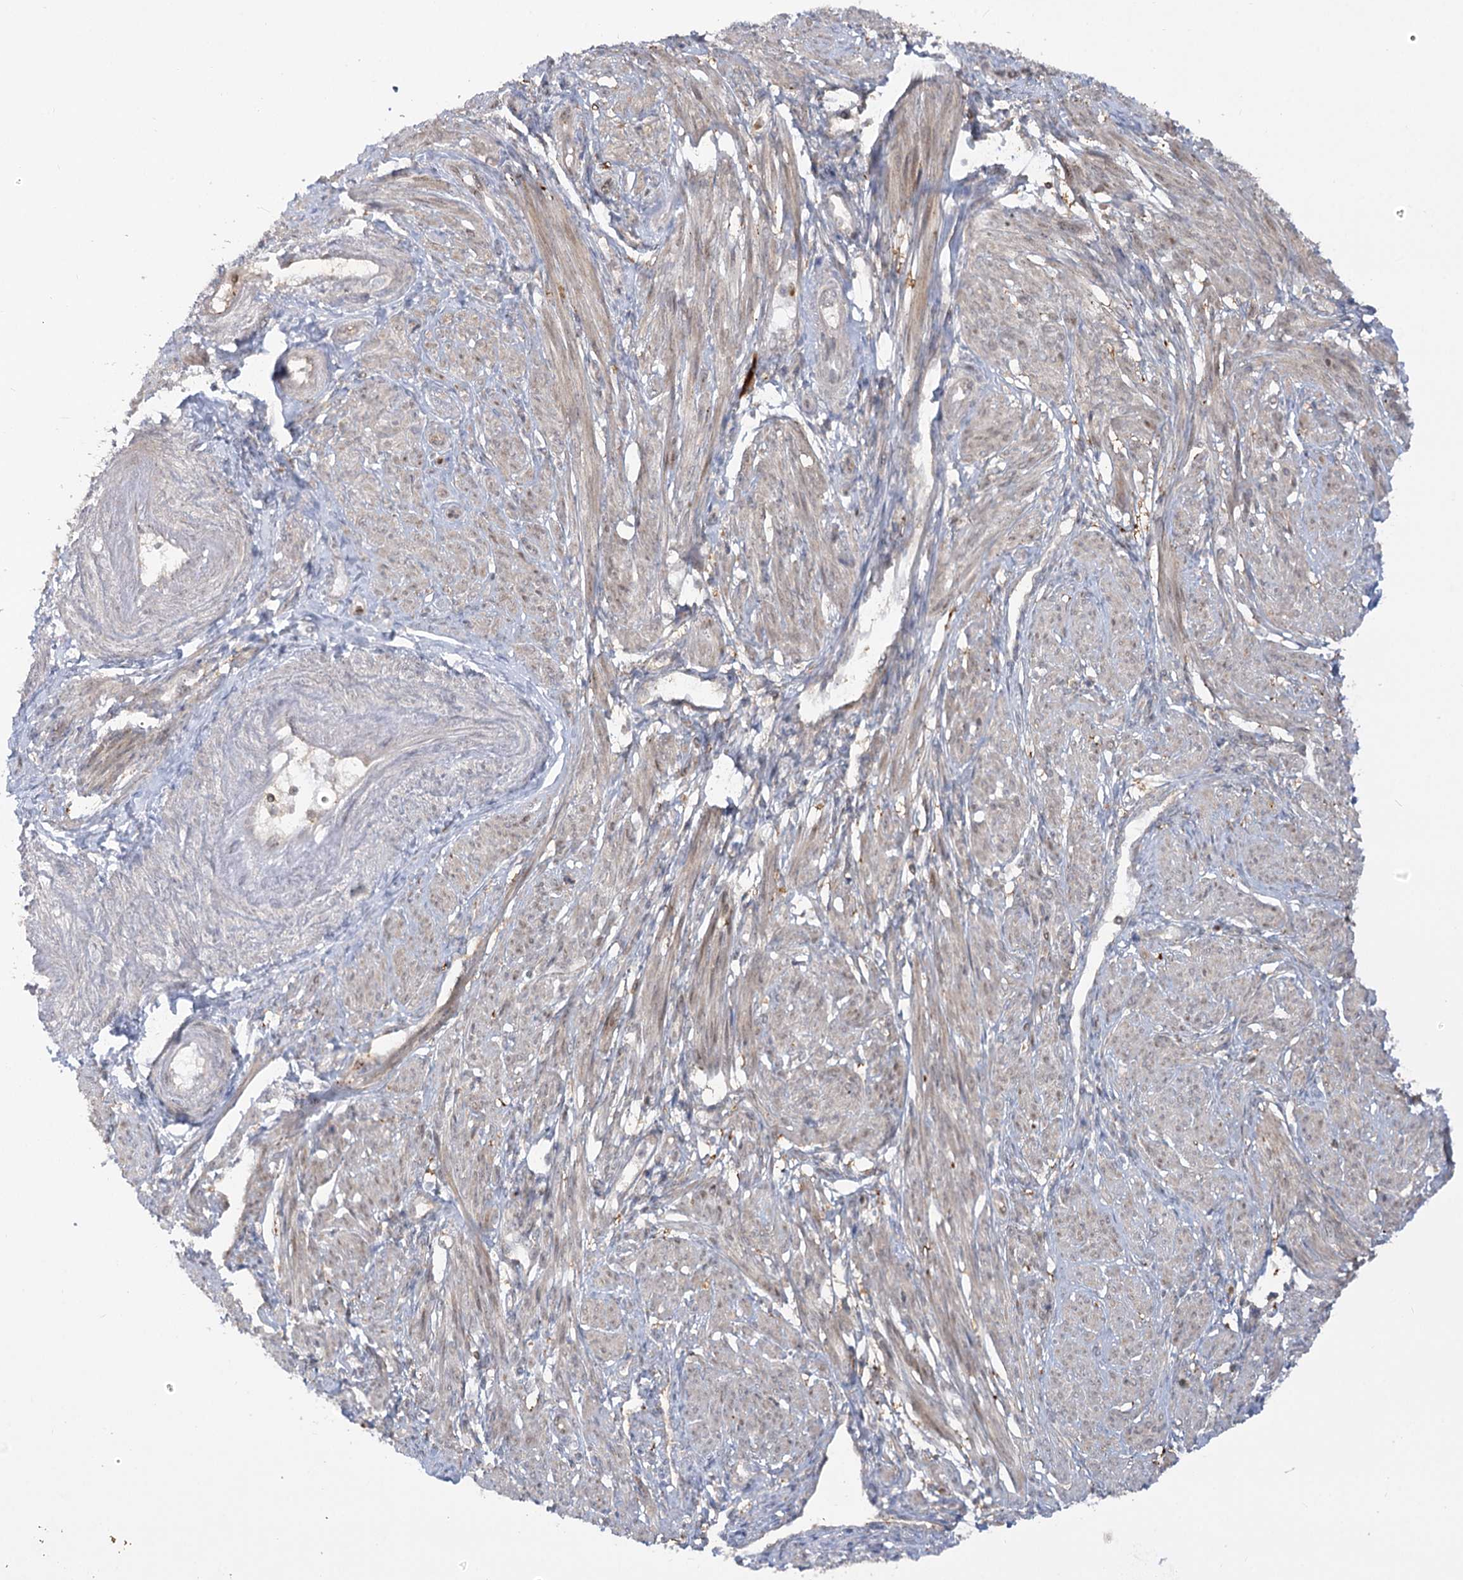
{"staining": {"intensity": "weak", "quantity": "25%-75%", "location": "cytoplasmic/membranous"}, "tissue": "smooth muscle", "cell_type": "Smooth muscle cells", "image_type": "normal", "snomed": [{"axis": "morphology", "description": "Normal tissue, NOS"}, {"axis": "topography", "description": "Smooth muscle"}], "caption": "Protein staining displays weak cytoplasmic/membranous positivity in about 25%-75% of smooth muscle cells in unremarkable smooth muscle.", "gene": "SYTL1", "patient": {"sex": "female", "age": 39}}